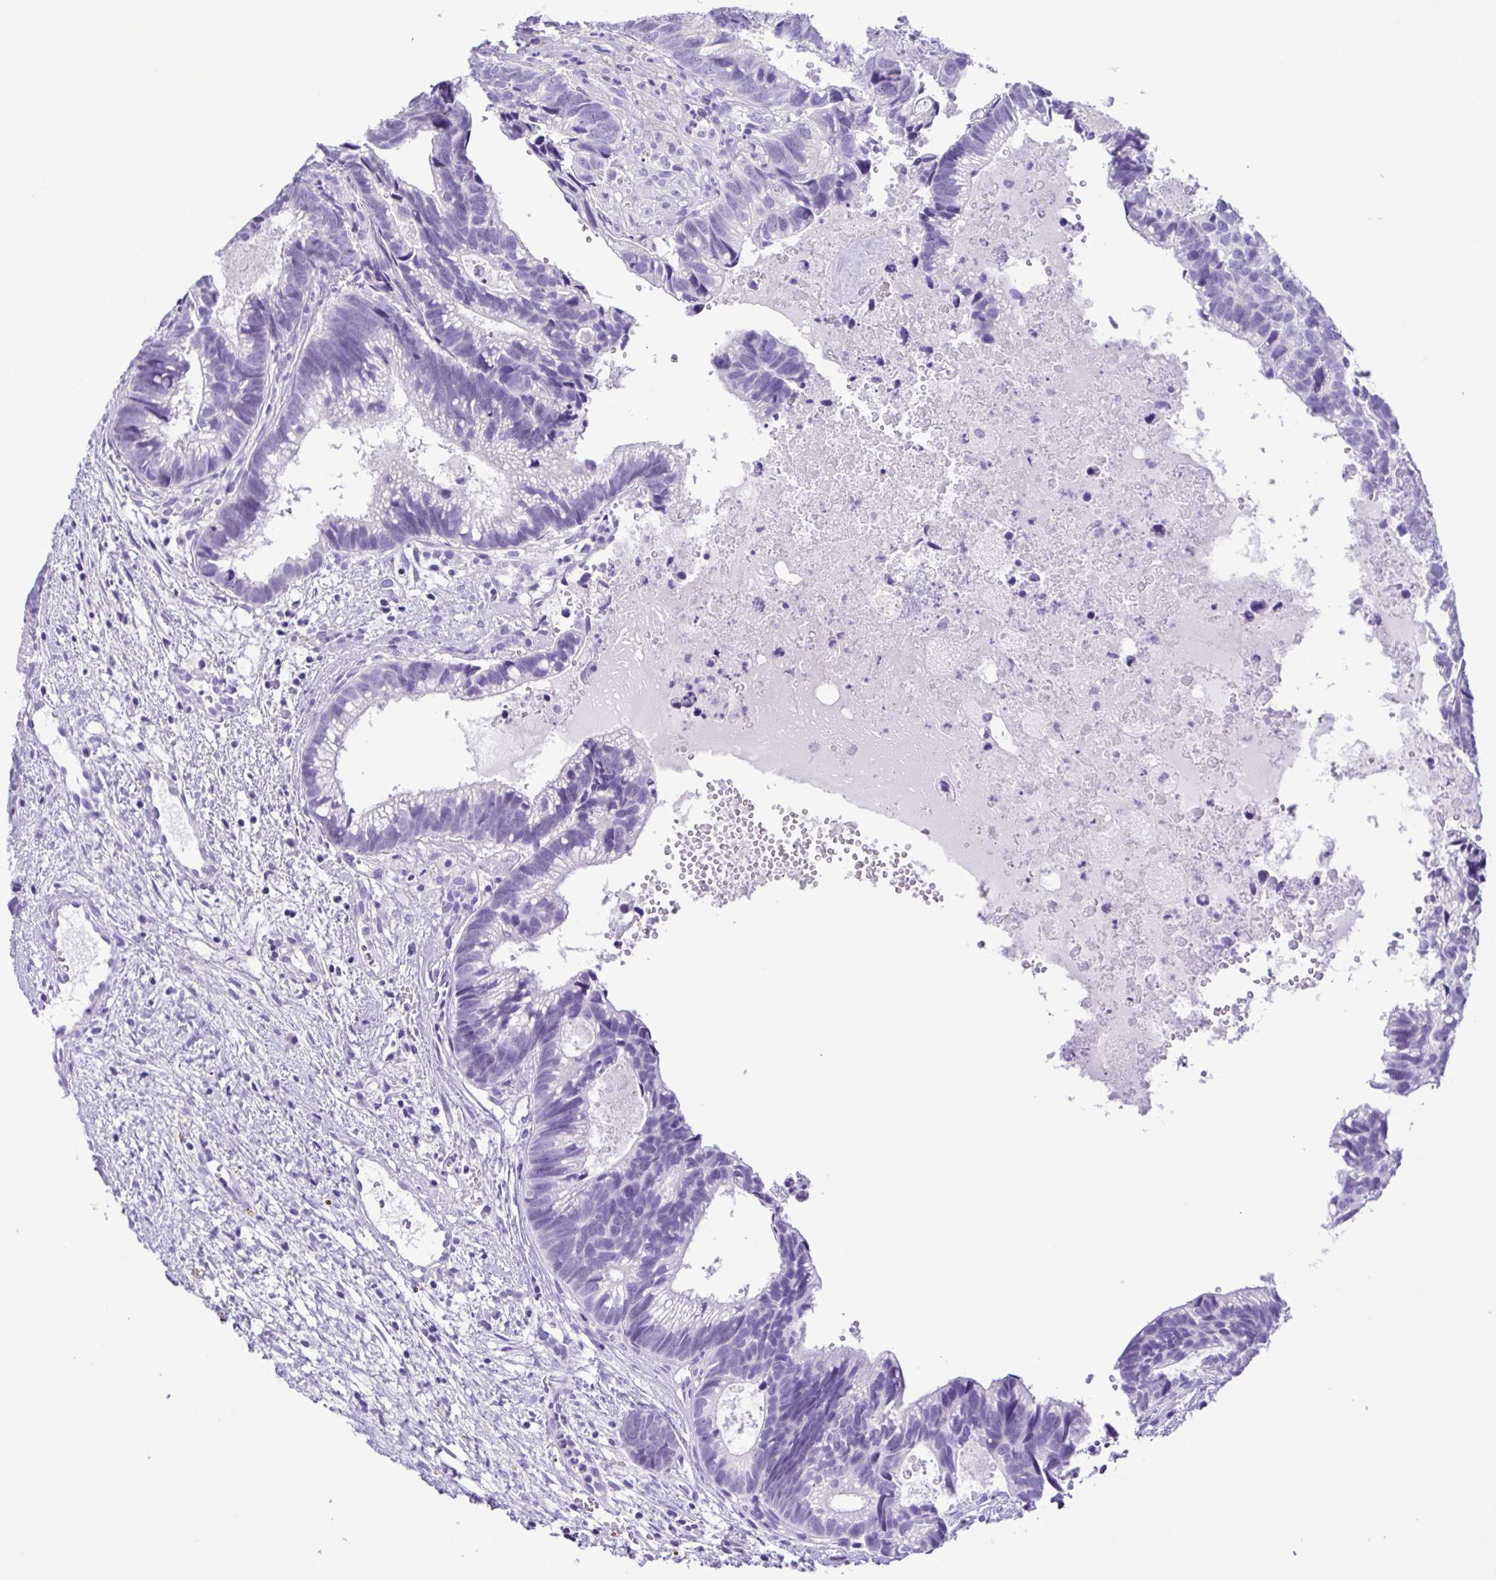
{"staining": {"intensity": "negative", "quantity": "none", "location": "none"}, "tissue": "head and neck cancer", "cell_type": "Tumor cells", "image_type": "cancer", "snomed": [{"axis": "morphology", "description": "Adenocarcinoma, NOS"}, {"axis": "topography", "description": "Head-Neck"}], "caption": "Immunohistochemical staining of head and neck adenocarcinoma displays no significant positivity in tumor cells.", "gene": "CASP14", "patient": {"sex": "male", "age": 62}}